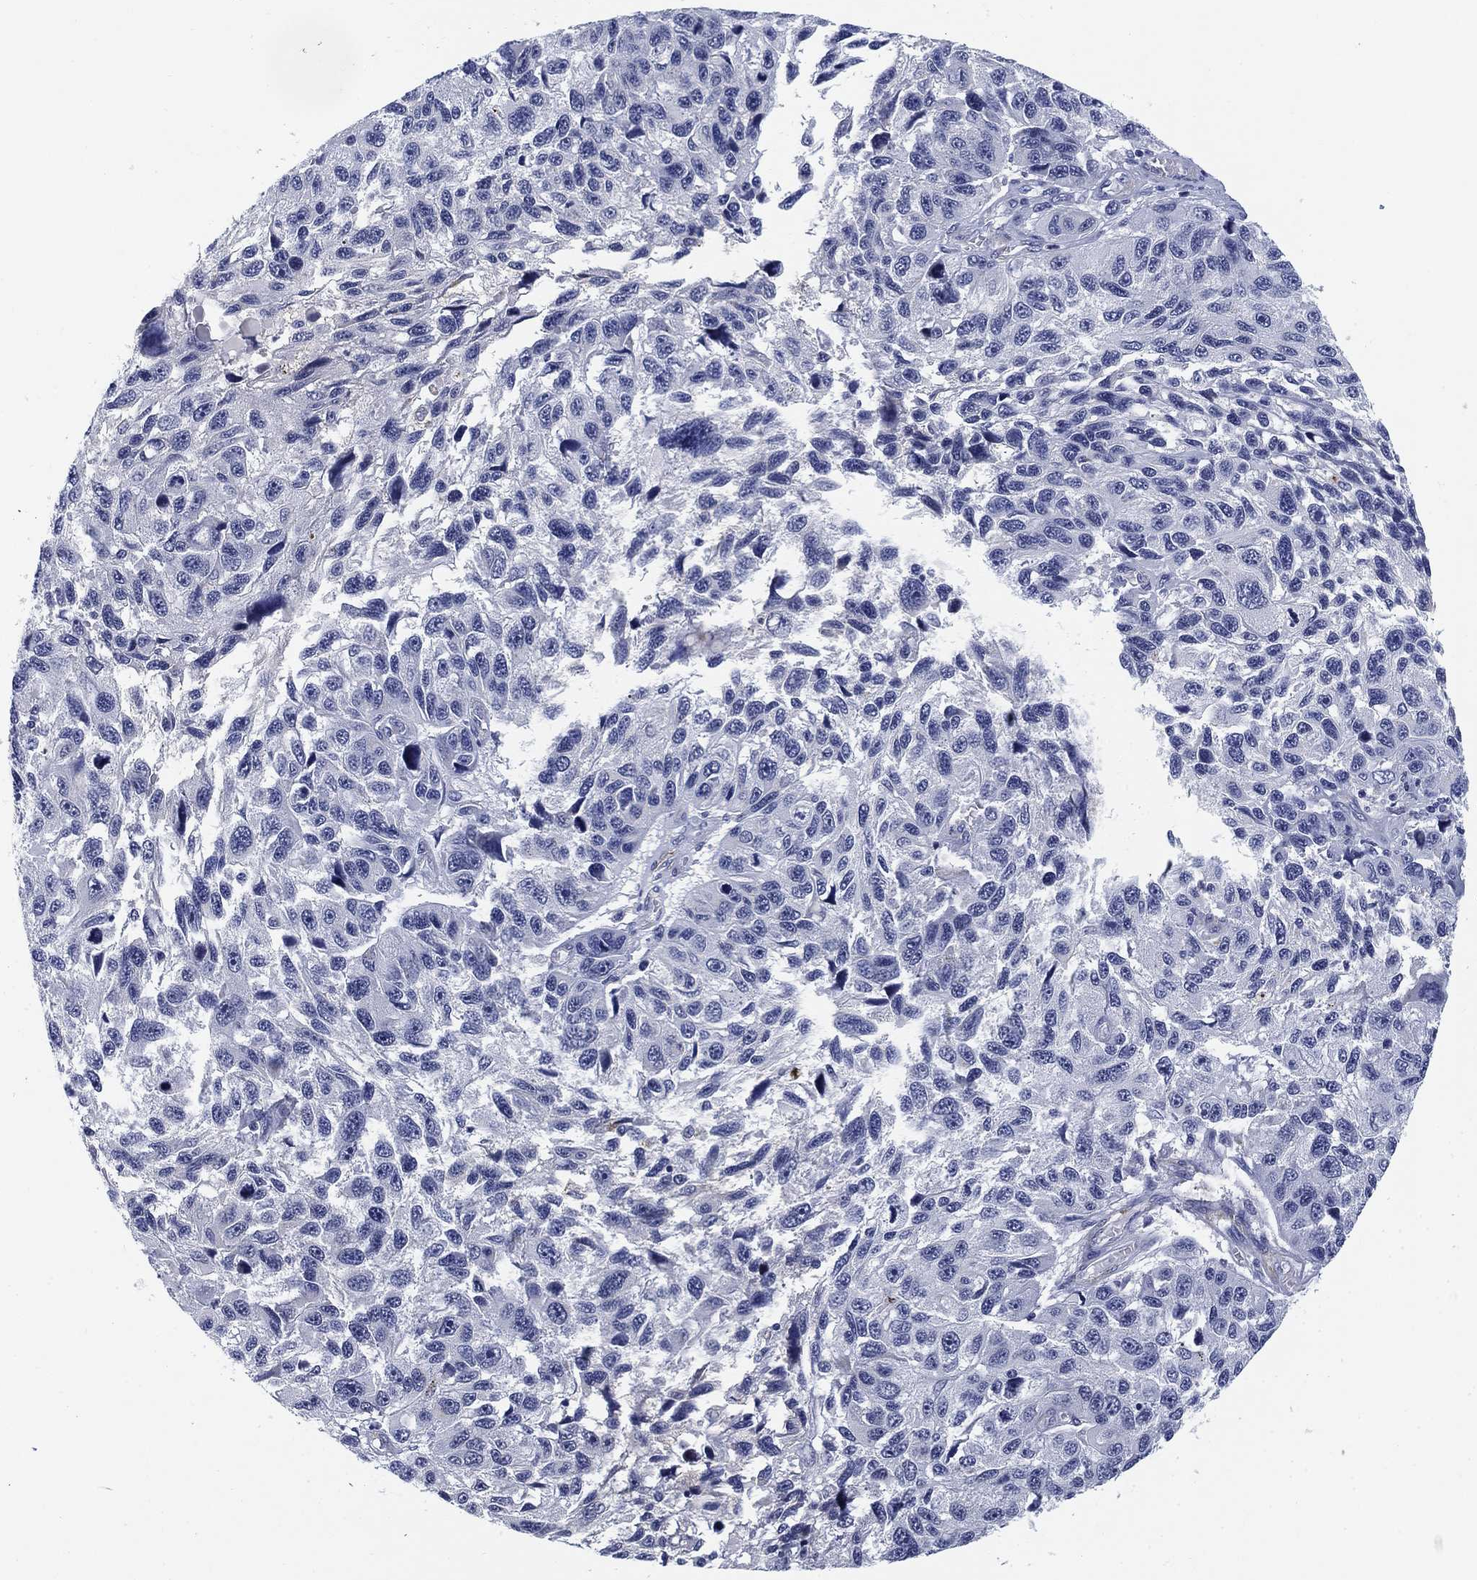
{"staining": {"intensity": "negative", "quantity": "none", "location": "none"}, "tissue": "melanoma", "cell_type": "Tumor cells", "image_type": "cancer", "snomed": [{"axis": "morphology", "description": "Malignant melanoma, NOS"}, {"axis": "topography", "description": "Skin"}], "caption": "DAB immunohistochemical staining of melanoma demonstrates no significant staining in tumor cells.", "gene": "OTUB2", "patient": {"sex": "male", "age": 53}}